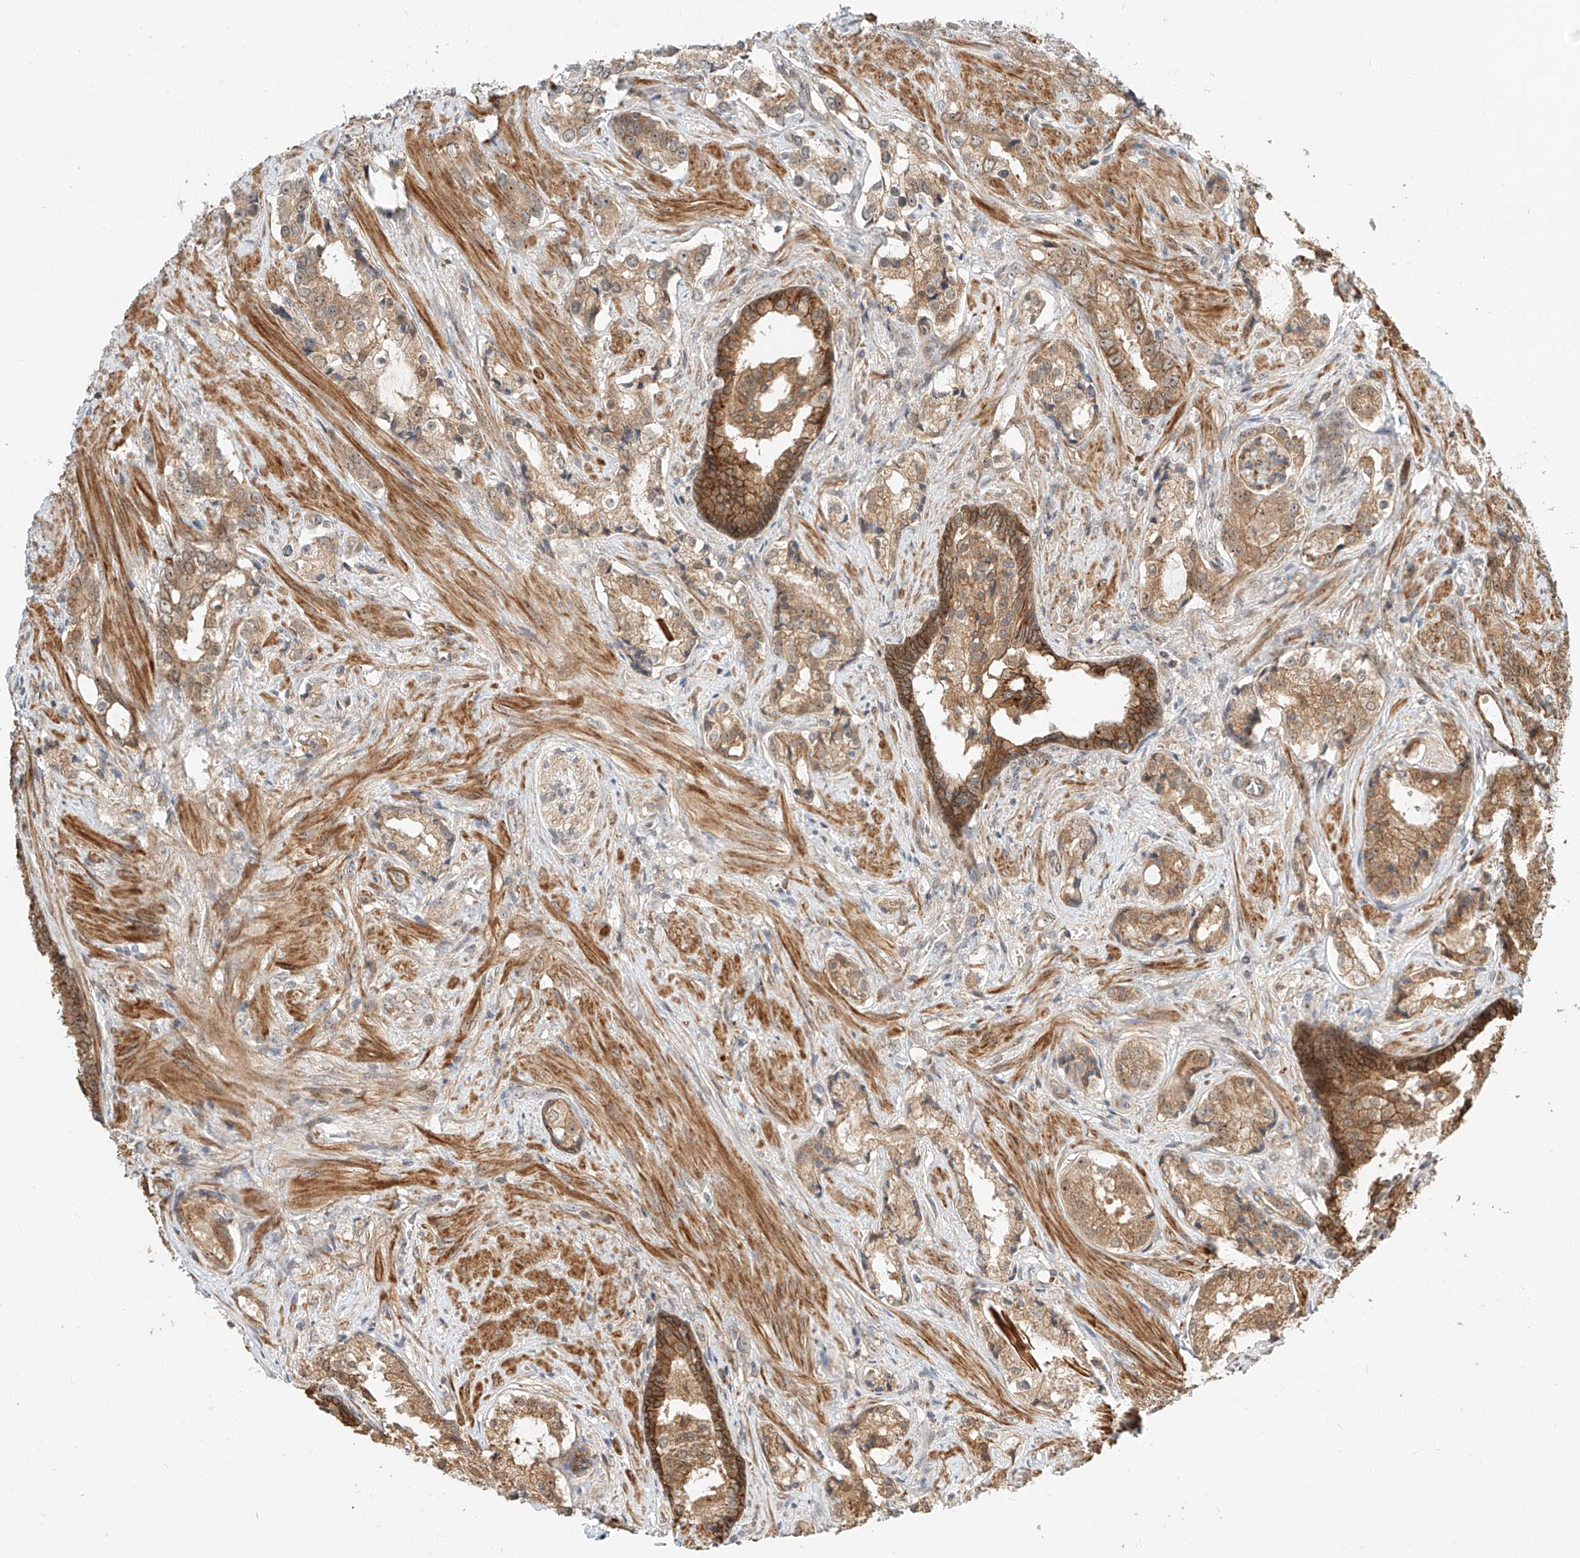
{"staining": {"intensity": "moderate", "quantity": ">75%", "location": "cytoplasmic/membranous"}, "tissue": "prostate cancer", "cell_type": "Tumor cells", "image_type": "cancer", "snomed": [{"axis": "morphology", "description": "Adenocarcinoma, High grade"}, {"axis": "topography", "description": "Prostate"}], "caption": "IHC staining of high-grade adenocarcinoma (prostate), which reveals medium levels of moderate cytoplasmic/membranous expression in approximately >75% of tumor cells indicating moderate cytoplasmic/membranous protein staining. The staining was performed using DAB (brown) for protein detection and nuclei were counterstained in hematoxylin (blue).", "gene": "CPAMD8", "patient": {"sex": "male", "age": 58}}